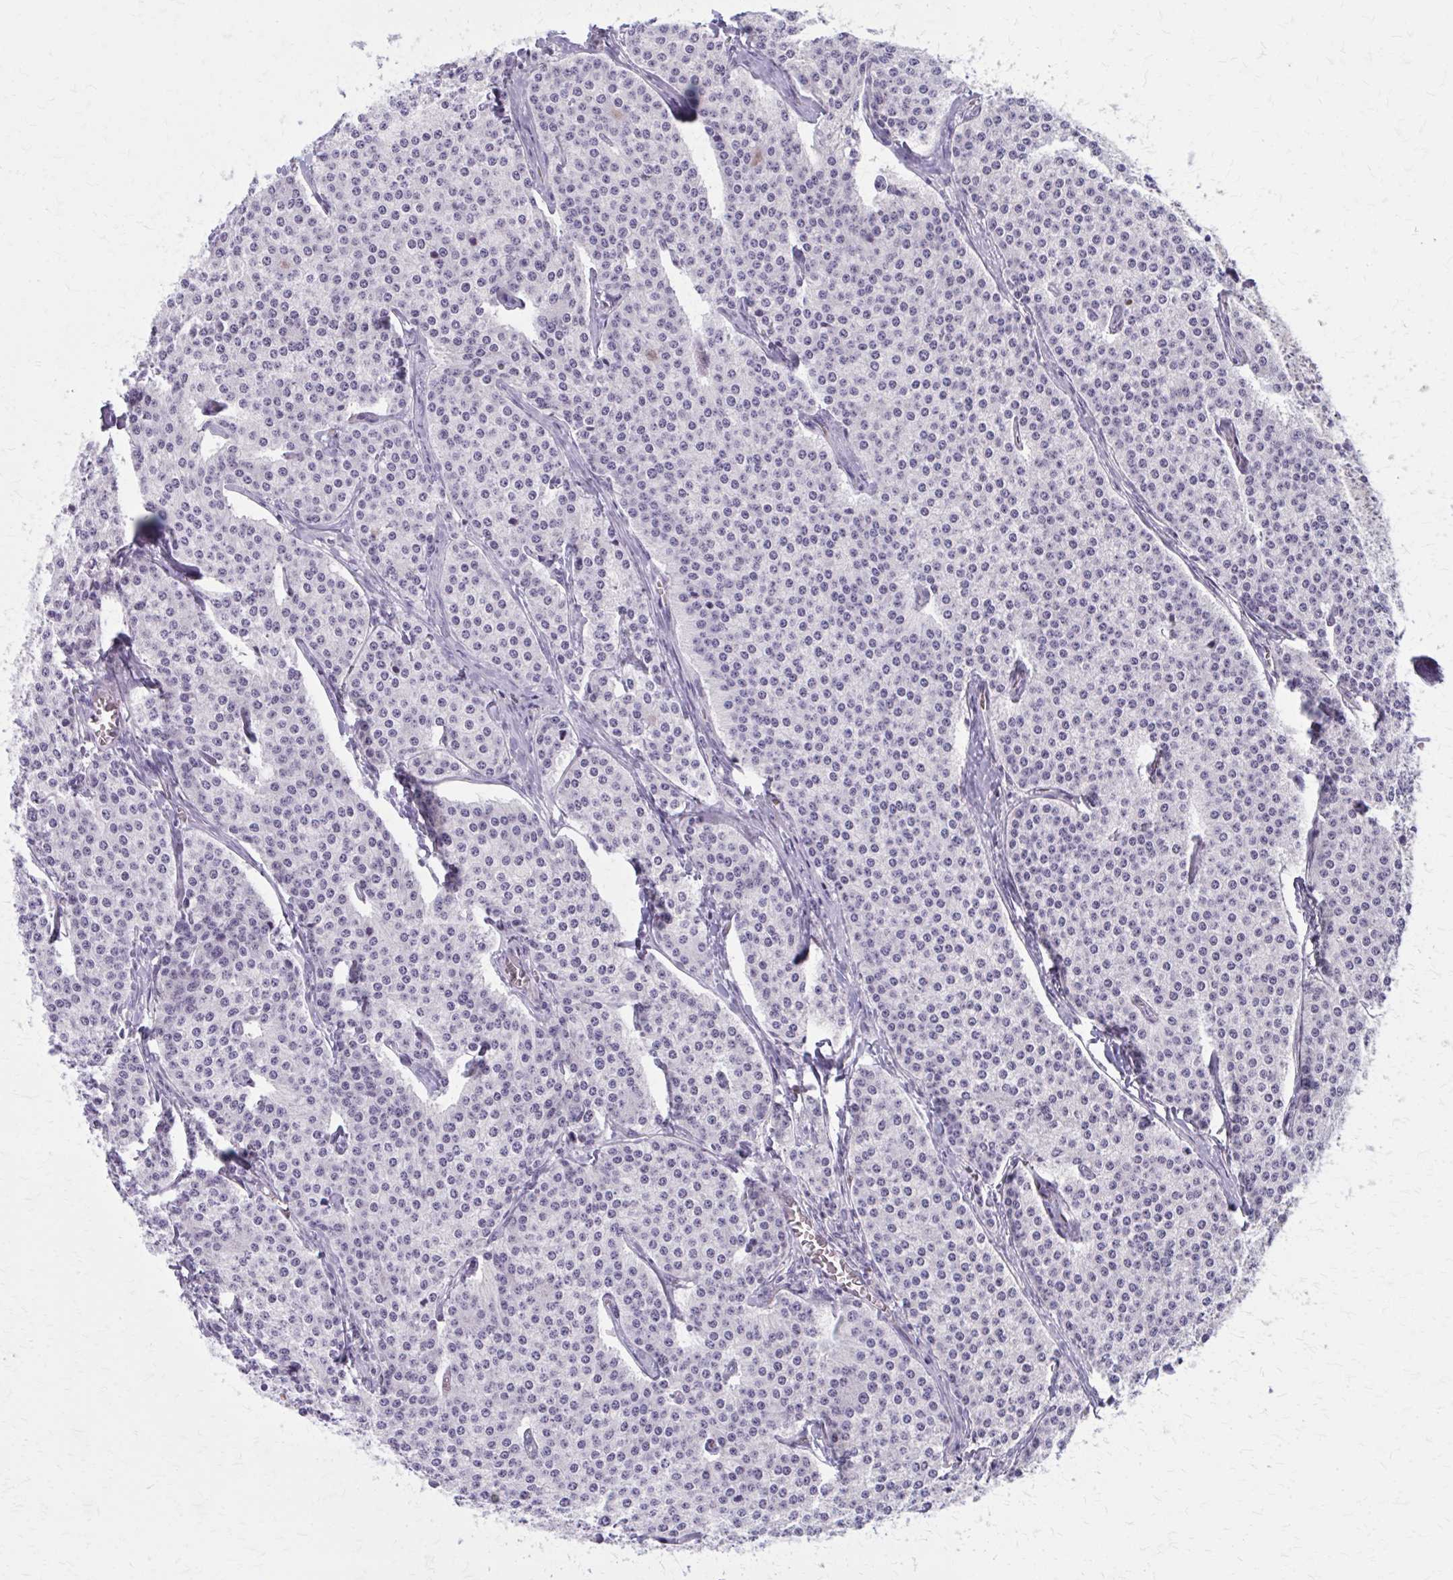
{"staining": {"intensity": "negative", "quantity": "none", "location": "none"}, "tissue": "carcinoid", "cell_type": "Tumor cells", "image_type": "cancer", "snomed": [{"axis": "morphology", "description": "Carcinoid, malignant, NOS"}, {"axis": "topography", "description": "Small intestine"}], "caption": "Tumor cells show no significant protein expression in carcinoid (malignant). (DAB (3,3'-diaminobenzidine) immunohistochemistry, high magnification).", "gene": "OR4A47", "patient": {"sex": "female", "age": 64}}